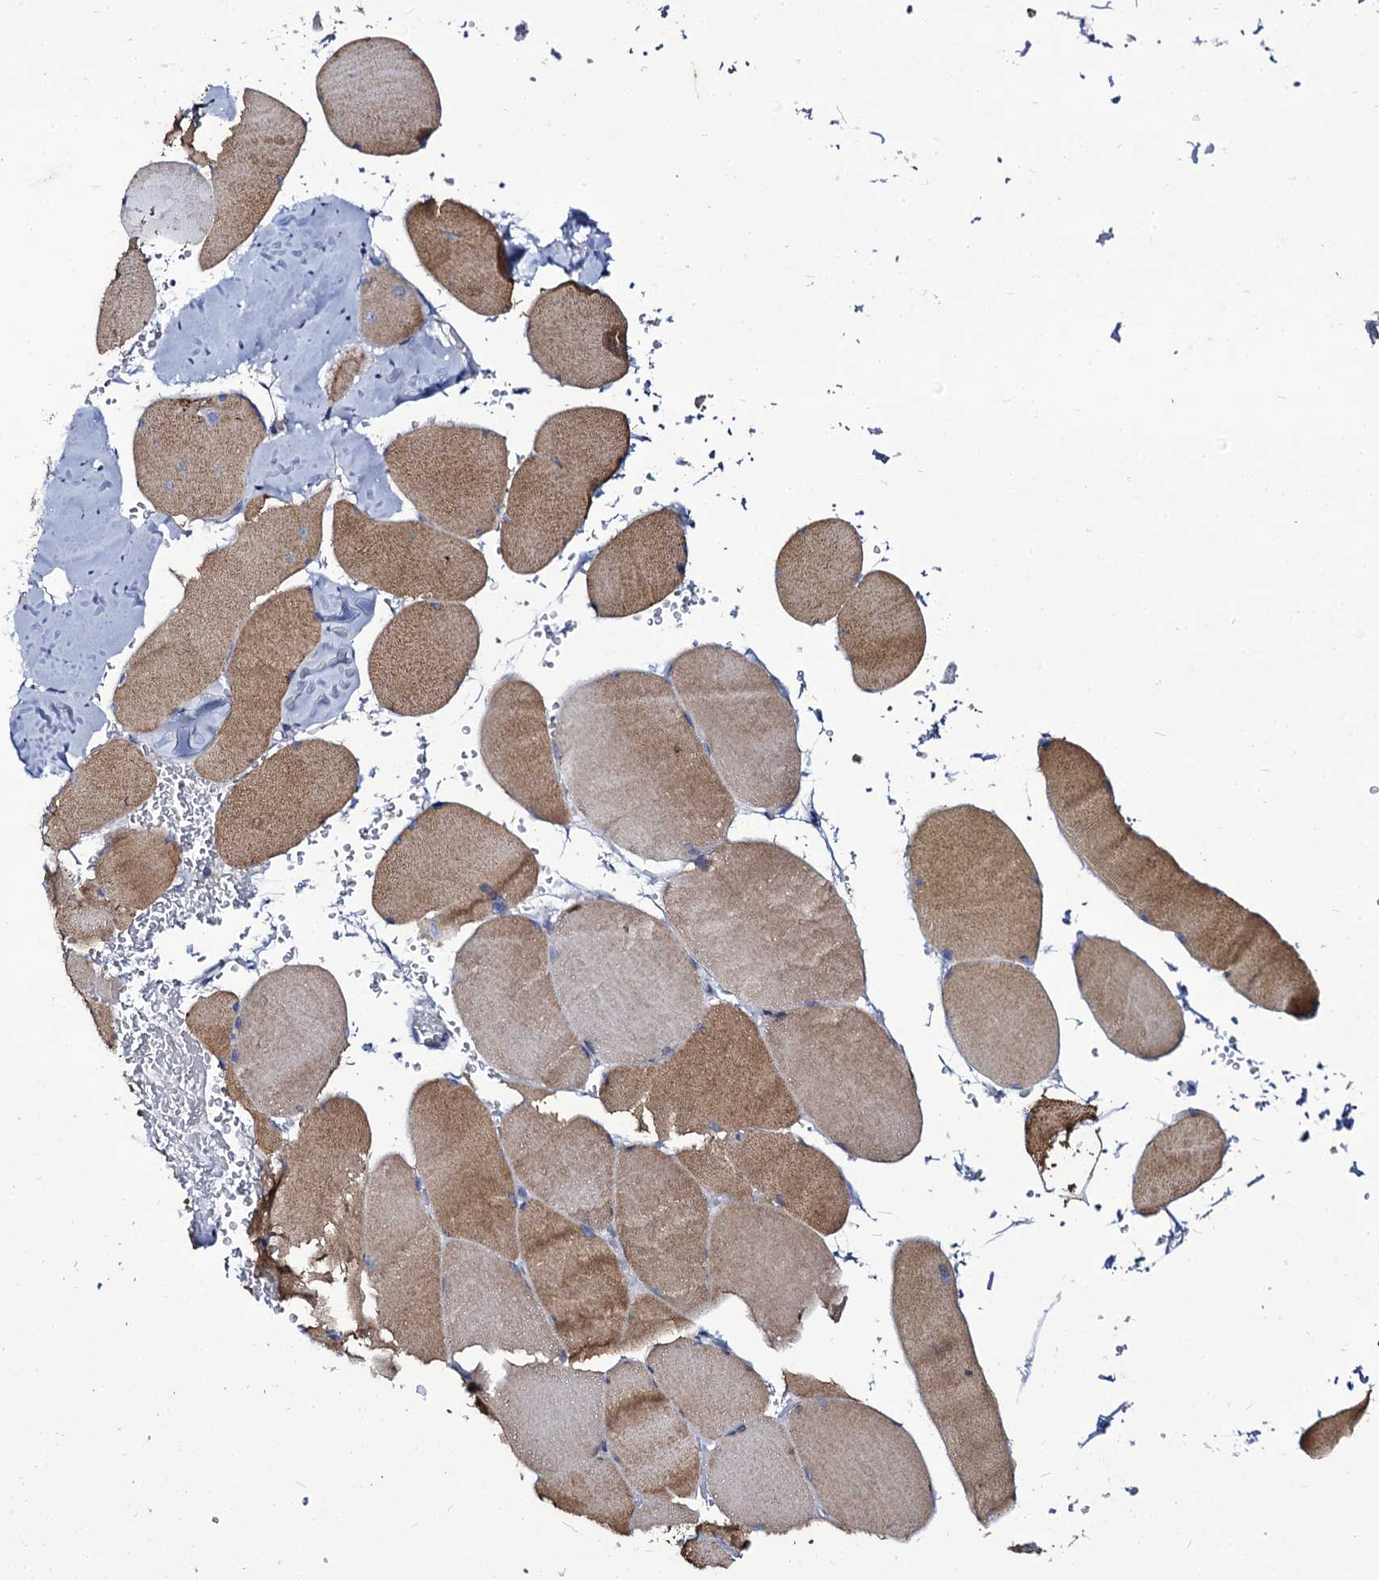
{"staining": {"intensity": "moderate", "quantity": ">75%", "location": "cytoplasmic/membranous"}, "tissue": "skeletal muscle", "cell_type": "Myocytes", "image_type": "normal", "snomed": [{"axis": "morphology", "description": "Normal tissue, NOS"}, {"axis": "topography", "description": "Skeletal muscle"}, {"axis": "topography", "description": "Head-Neck"}], "caption": "Approximately >75% of myocytes in normal human skeletal muscle display moderate cytoplasmic/membranous protein staining as visualized by brown immunohistochemical staining.", "gene": "PANX2", "patient": {"sex": "male", "age": 66}}